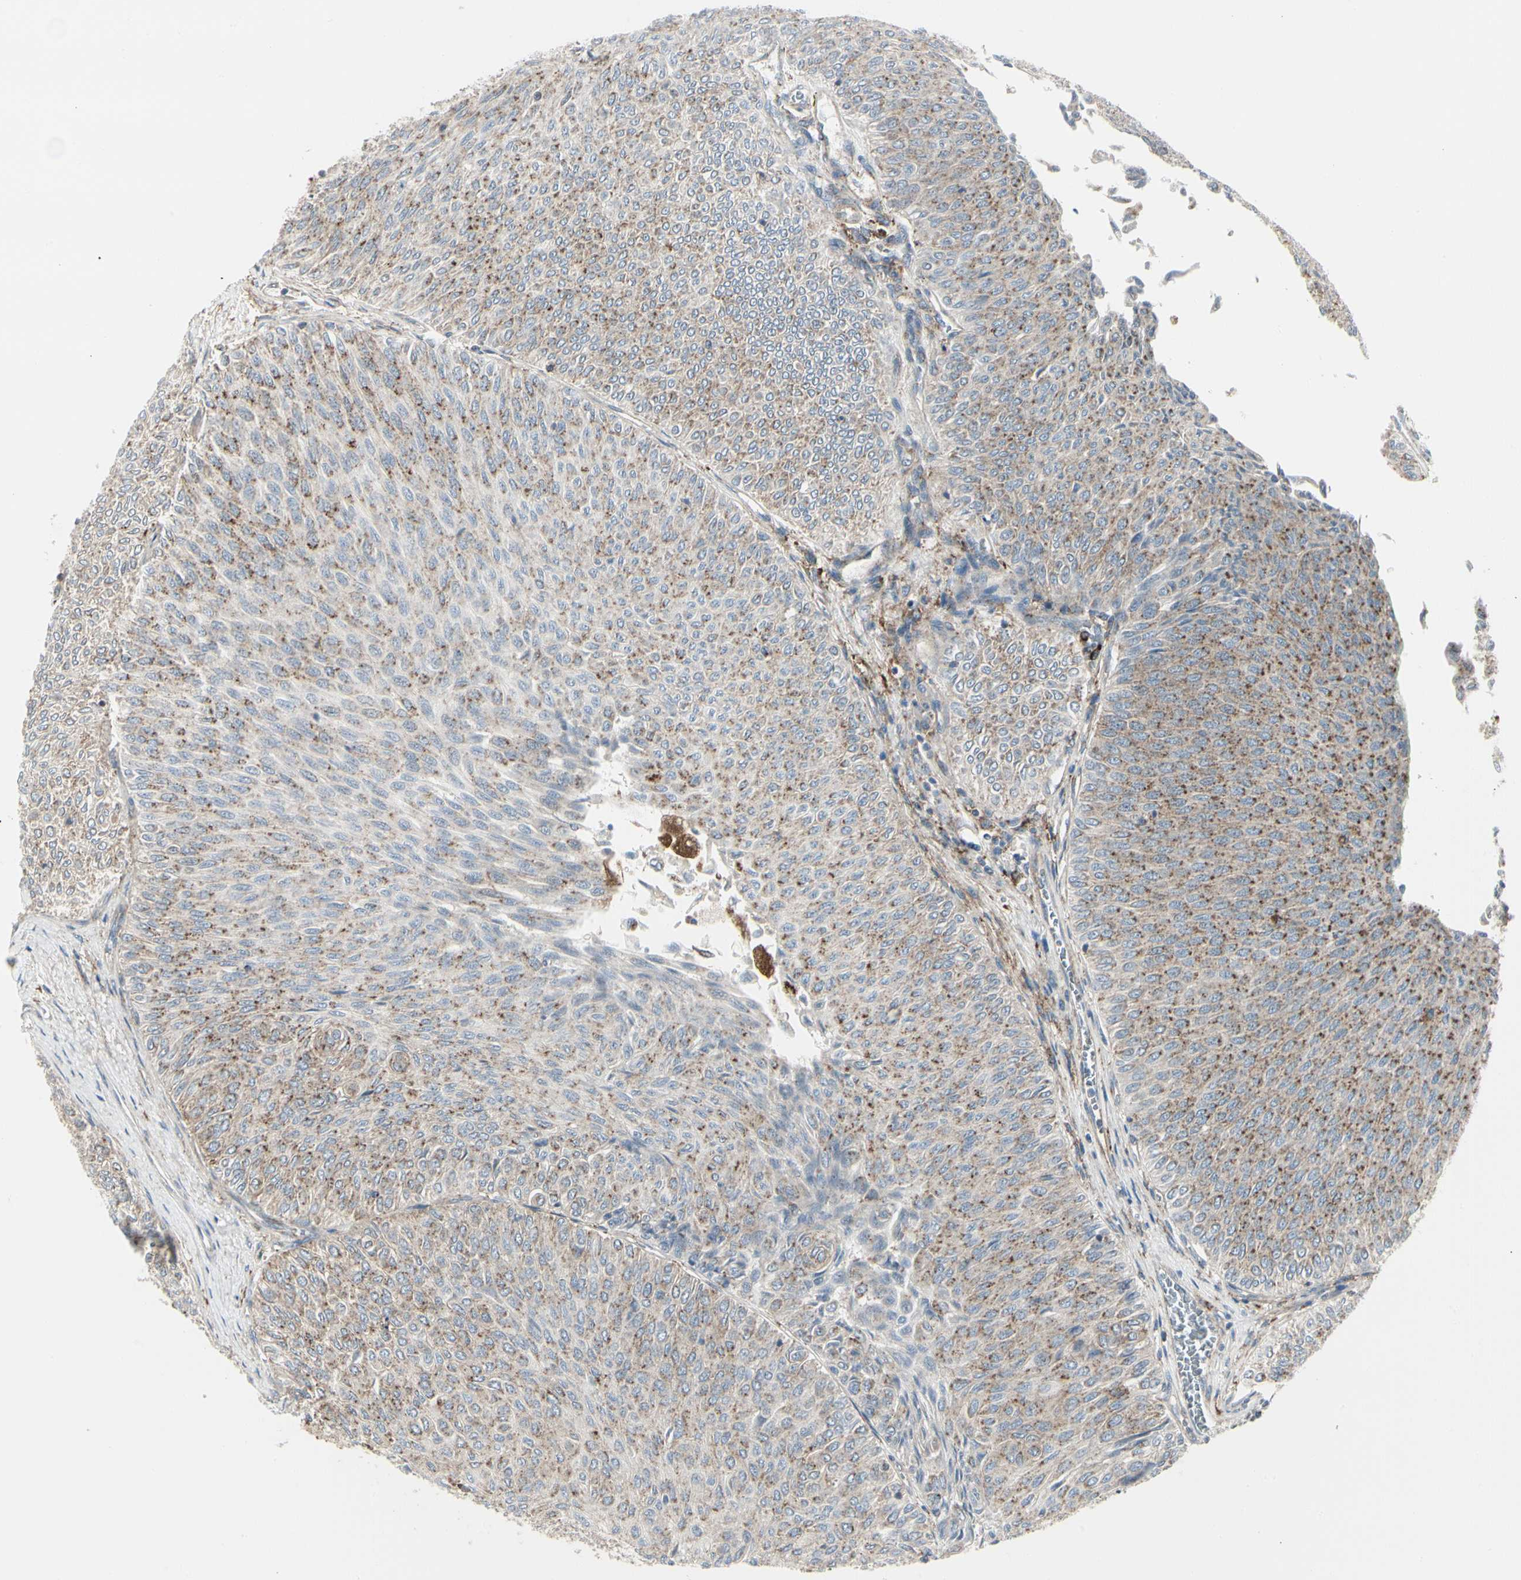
{"staining": {"intensity": "strong", "quantity": "25%-75%", "location": "cytoplasmic/membranous"}, "tissue": "urothelial cancer", "cell_type": "Tumor cells", "image_type": "cancer", "snomed": [{"axis": "morphology", "description": "Urothelial carcinoma, Low grade"}, {"axis": "topography", "description": "Urinary bladder"}], "caption": "The photomicrograph shows a brown stain indicating the presence of a protein in the cytoplasmic/membranous of tumor cells in urothelial cancer.", "gene": "ATP6V1B2", "patient": {"sex": "male", "age": 78}}